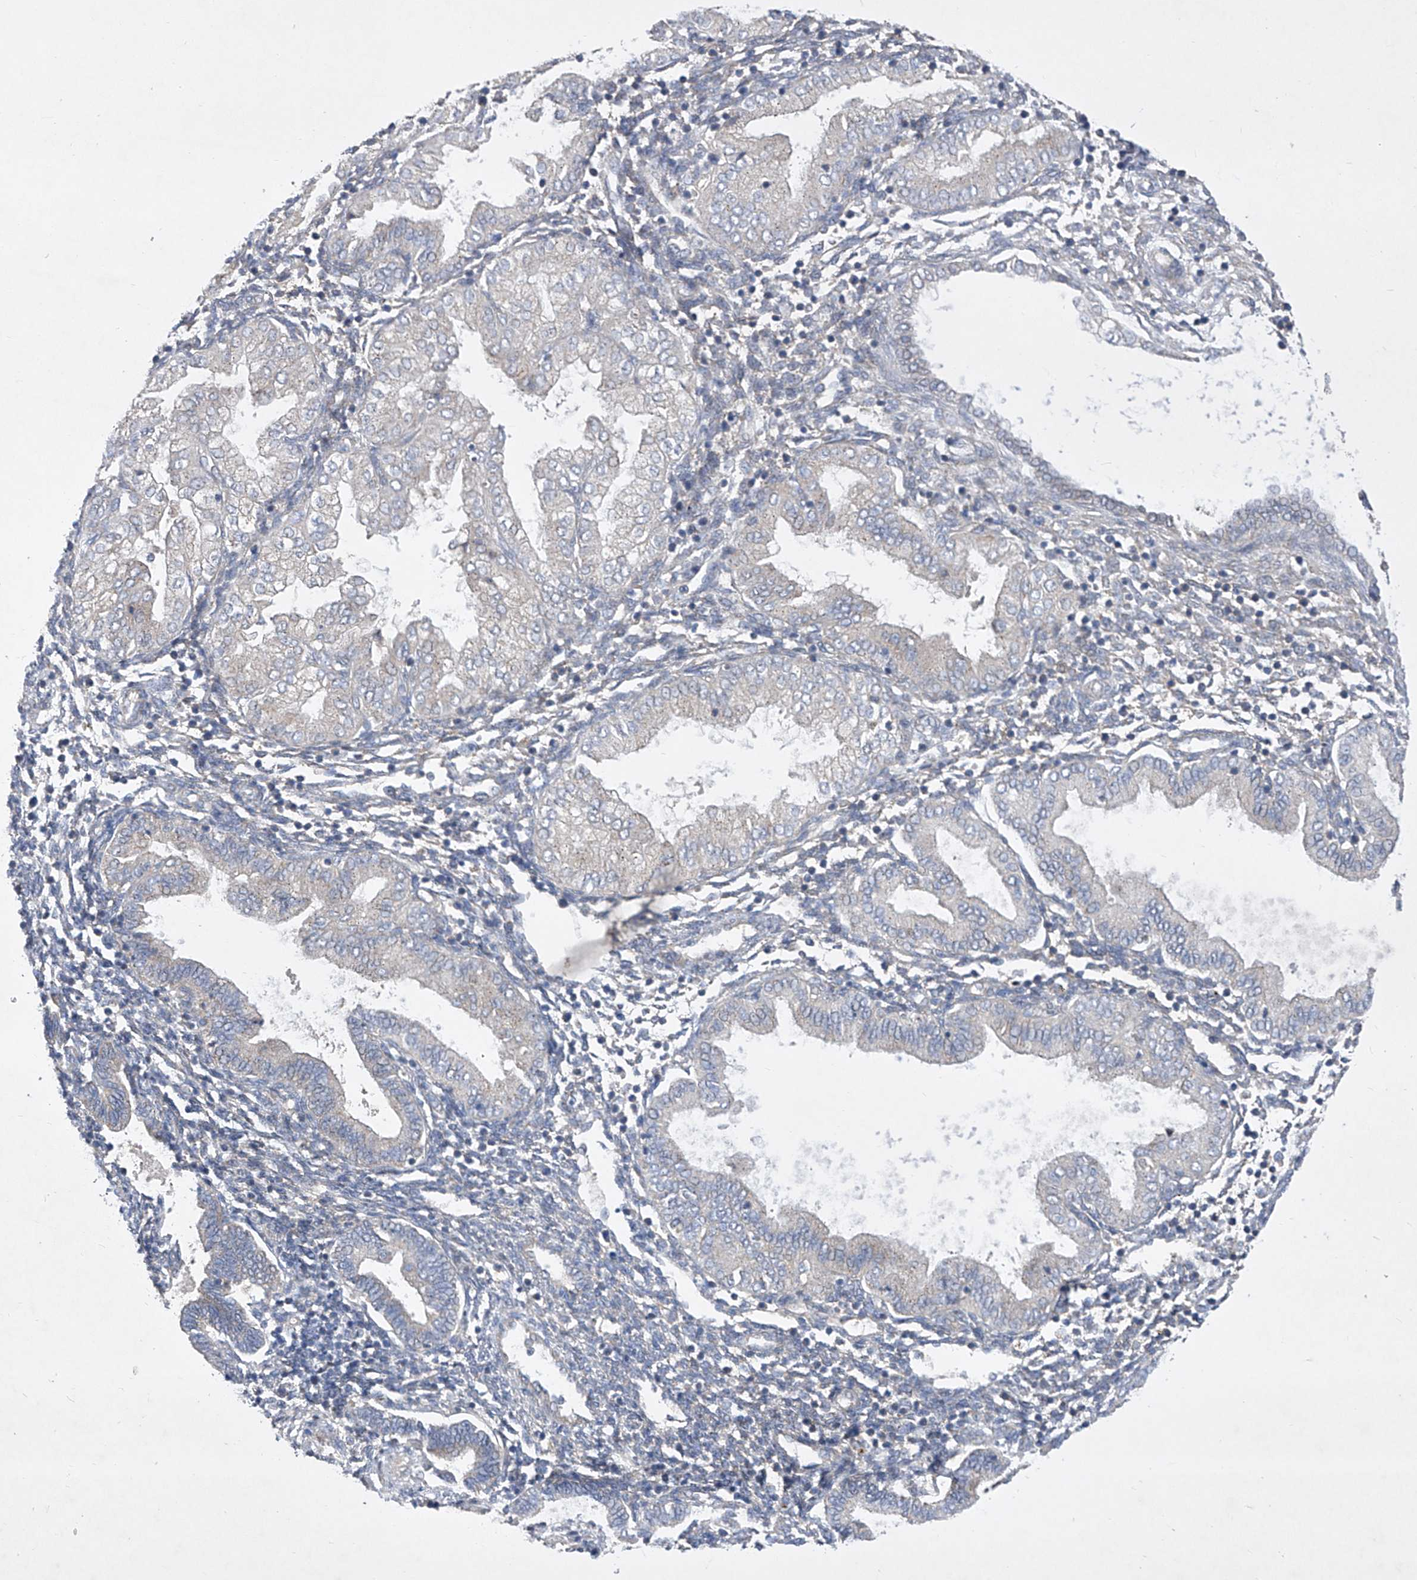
{"staining": {"intensity": "negative", "quantity": "none", "location": "none"}, "tissue": "endometrium", "cell_type": "Cells in endometrial stroma", "image_type": "normal", "snomed": [{"axis": "morphology", "description": "Normal tissue, NOS"}, {"axis": "topography", "description": "Endometrium"}], "caption": "A high-resolution micrograph shows immunohistochemistry staining of benign endometrium, which demonstrates no significant staining in cells in endometrial stroma.", "gene": "COQ3", "patient": {"sex": "female", "age": 53}}